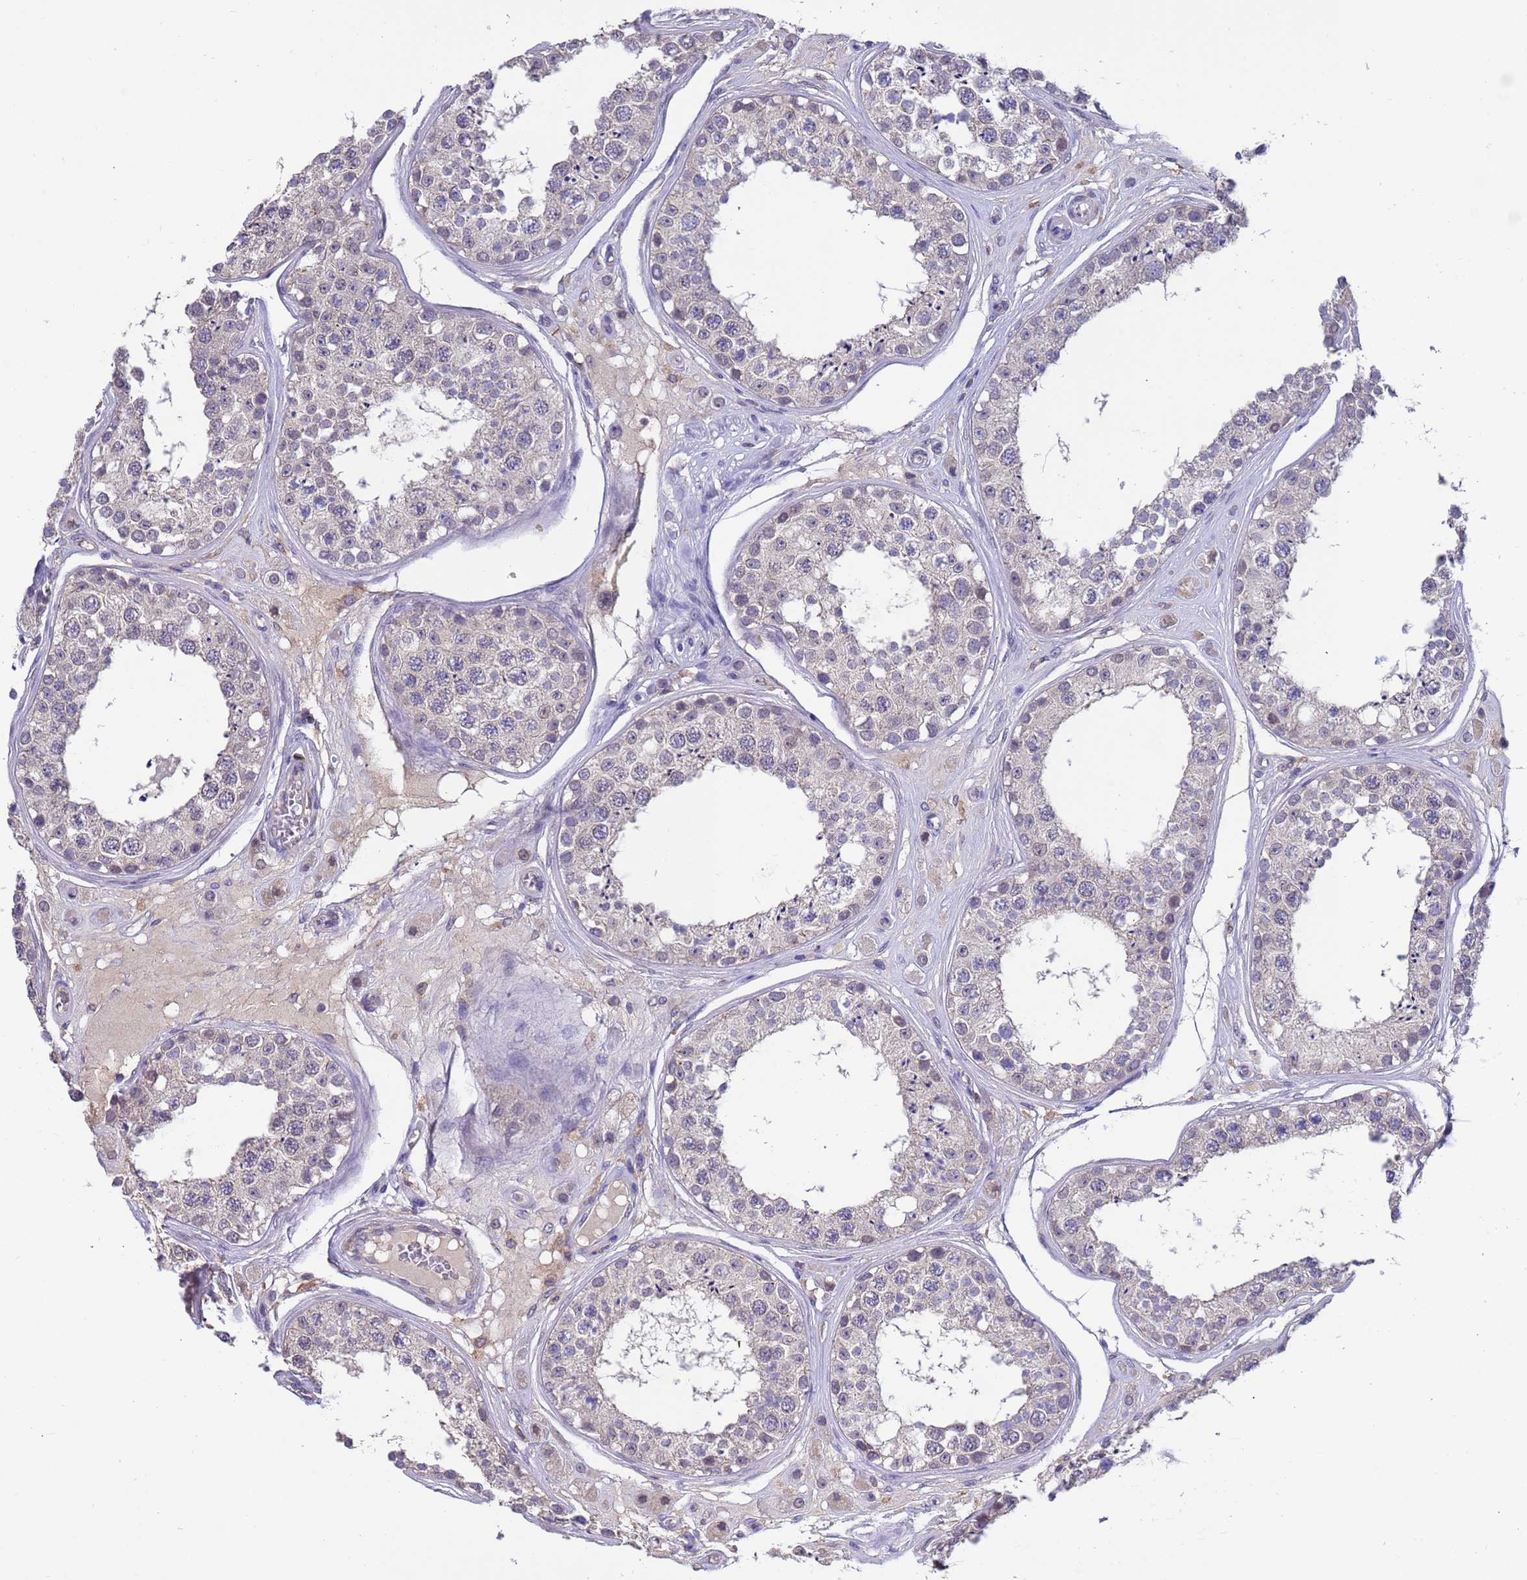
{"staining": {"intensity": "negative", "quantity": "none", "location": "none"}, "tissue": "testis", "cell_type": "Cells in seminiferous ducts", "image_type": "normal", "snomed": [{"axis": "morphology", "description": "Normal tissue, NOS"}, {"axis": "topography", "description": "Testis"}], "caption": "IHC photomicrograph of unremarkable testis stained for a protein (brown), which reveals no positivity in cells in seminiferous ducts. The staining is performed using DAB brown chromogen with nuclei counter-stained in using hematoxylin.", "gene": "AMPD3", "patient": {"sex": "male", "age": 25}}